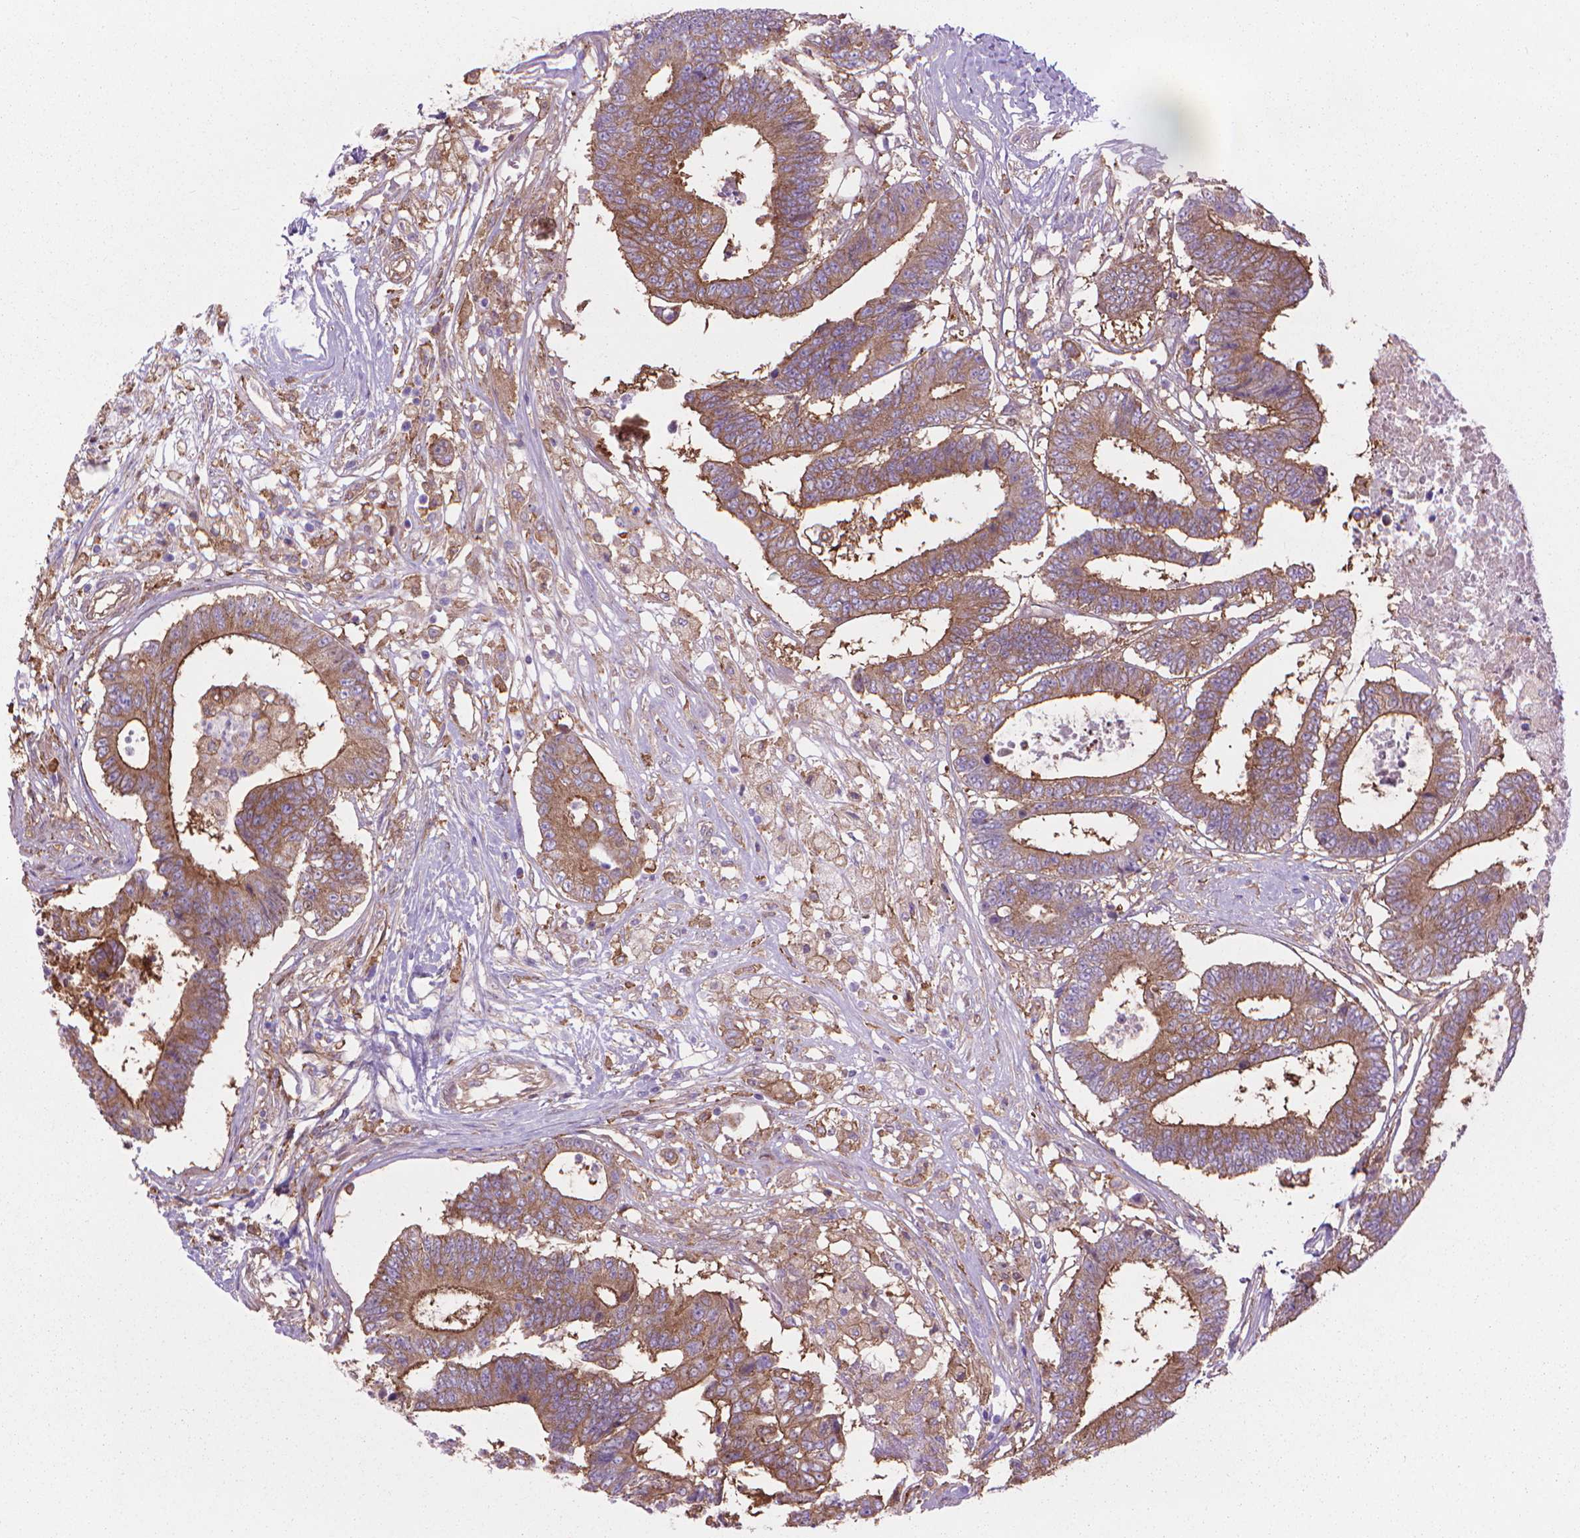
{"staining": {"intensity": "moderate", "quantity": ">75%", "location": "cytoplasmic/membranous"}, "tissue": "colorectal cancer", "cell_type": "Tumor cells", "image_type": "cancer", "snomed": [{"axis": "morphology", "description": "Adenocarcinoma, NOS"}, {"axis": "topography", "description": "Colon"}], "caption": "Immunohistochemistry (IHC) of colorectal cancer (adenocarcinoma) reveals medium levels of moderate cytoplasmic/membranous staining in approximately >75% of tumor cells.", "gene": "CORO1B", "patient": {"sex": "female", "age": 48}}